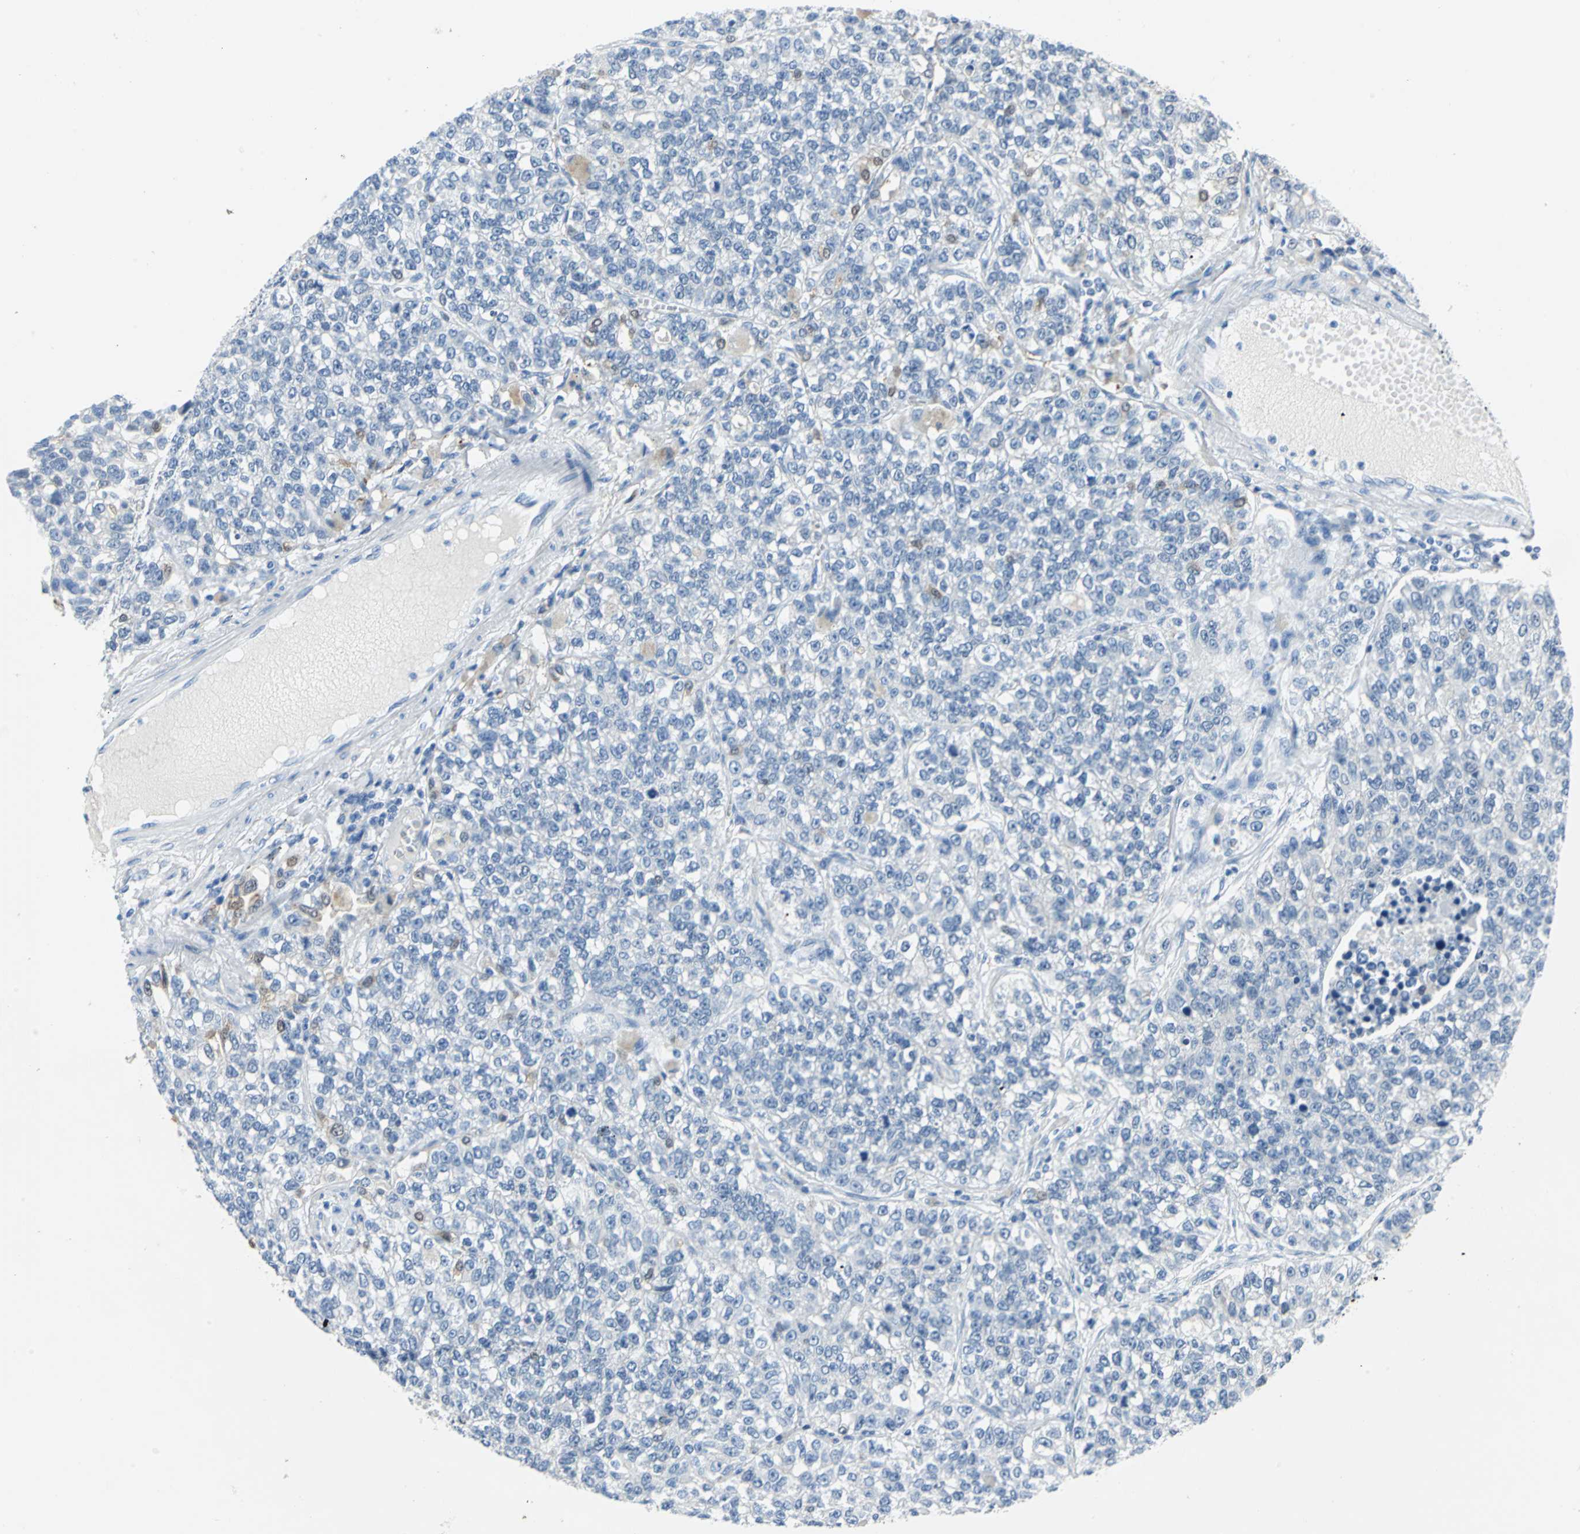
{"staining": {"intensity": "negative", "quantity": "none", "location": "none"}, "tissue": "lung cancer", "cell_type": "Tumor cells", "image_type": "cancer", "snomed": [{"axis": "morphology", "description": "Adenocarcinoma, NOS"}, {"axis": "topography", "description": "Lung"}], "caption": "Histopathology image shows no significant protein expression in tumor cells of adenocarcinoma (lung).", "gene": "SFN", "patient": {"sex": "male", "age": 49}}